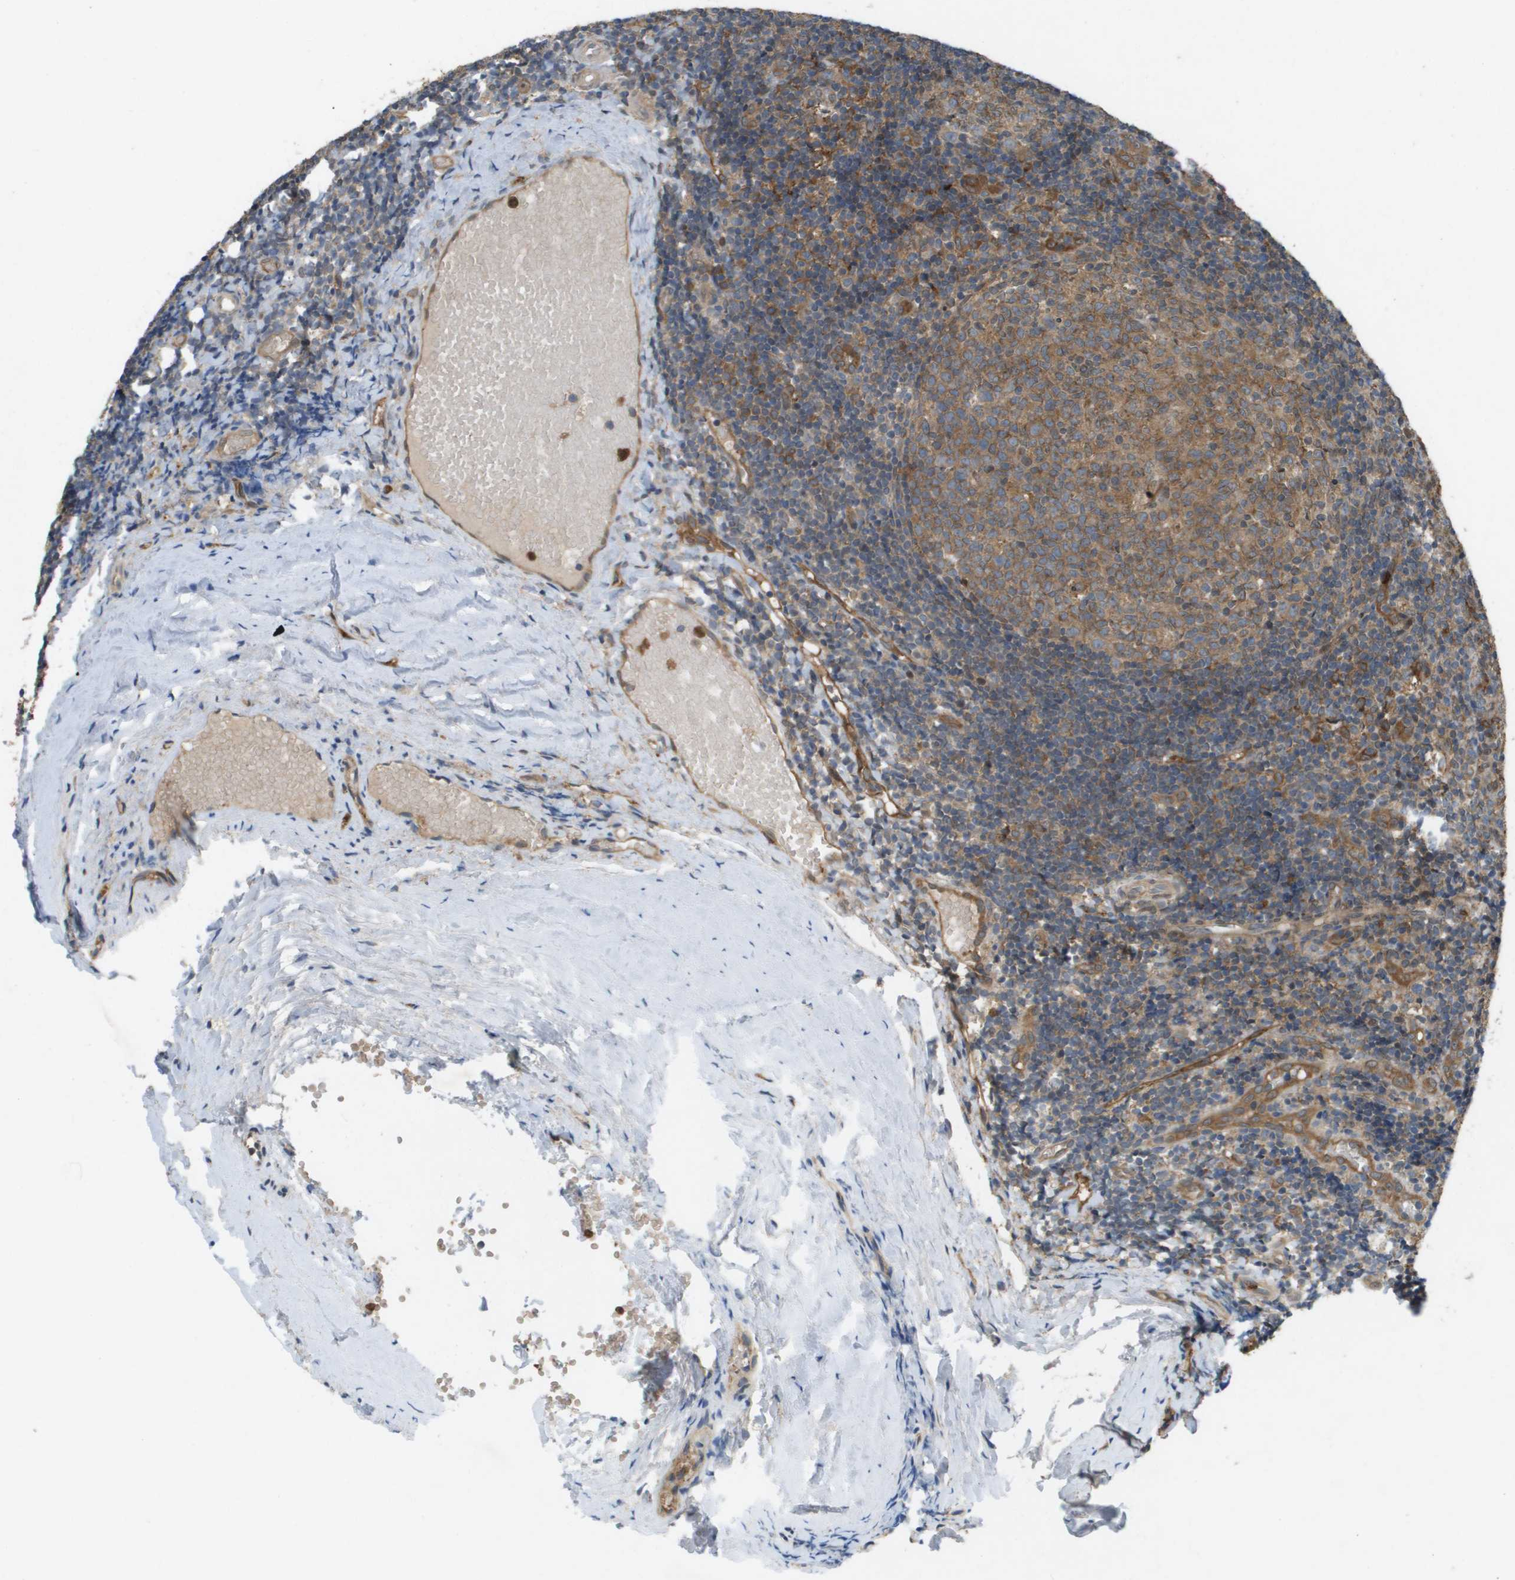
{"staining": {"intensity": "moderate", "quantity": ">75%", "location": "cytoplasmic/membranous"}, "tissue": "tonsil", "cell_type": "Germinal center cells", "image_type": "normal", "snomed": [{"axis": "morphology", "description": "Normal tissue, NOS"}, {"axis": "topography", "description": "Tonsil"}], "caption": "Immunohistochemistry histopathology image of normal human tonsil stained for a protein (brown), which exhibits medium levels of moderate cytoplasmic/membranous staining in approximately >75% of germinal center cells.", "gene": "PALD1", "patient": {"sex": "female", "age": 19}}